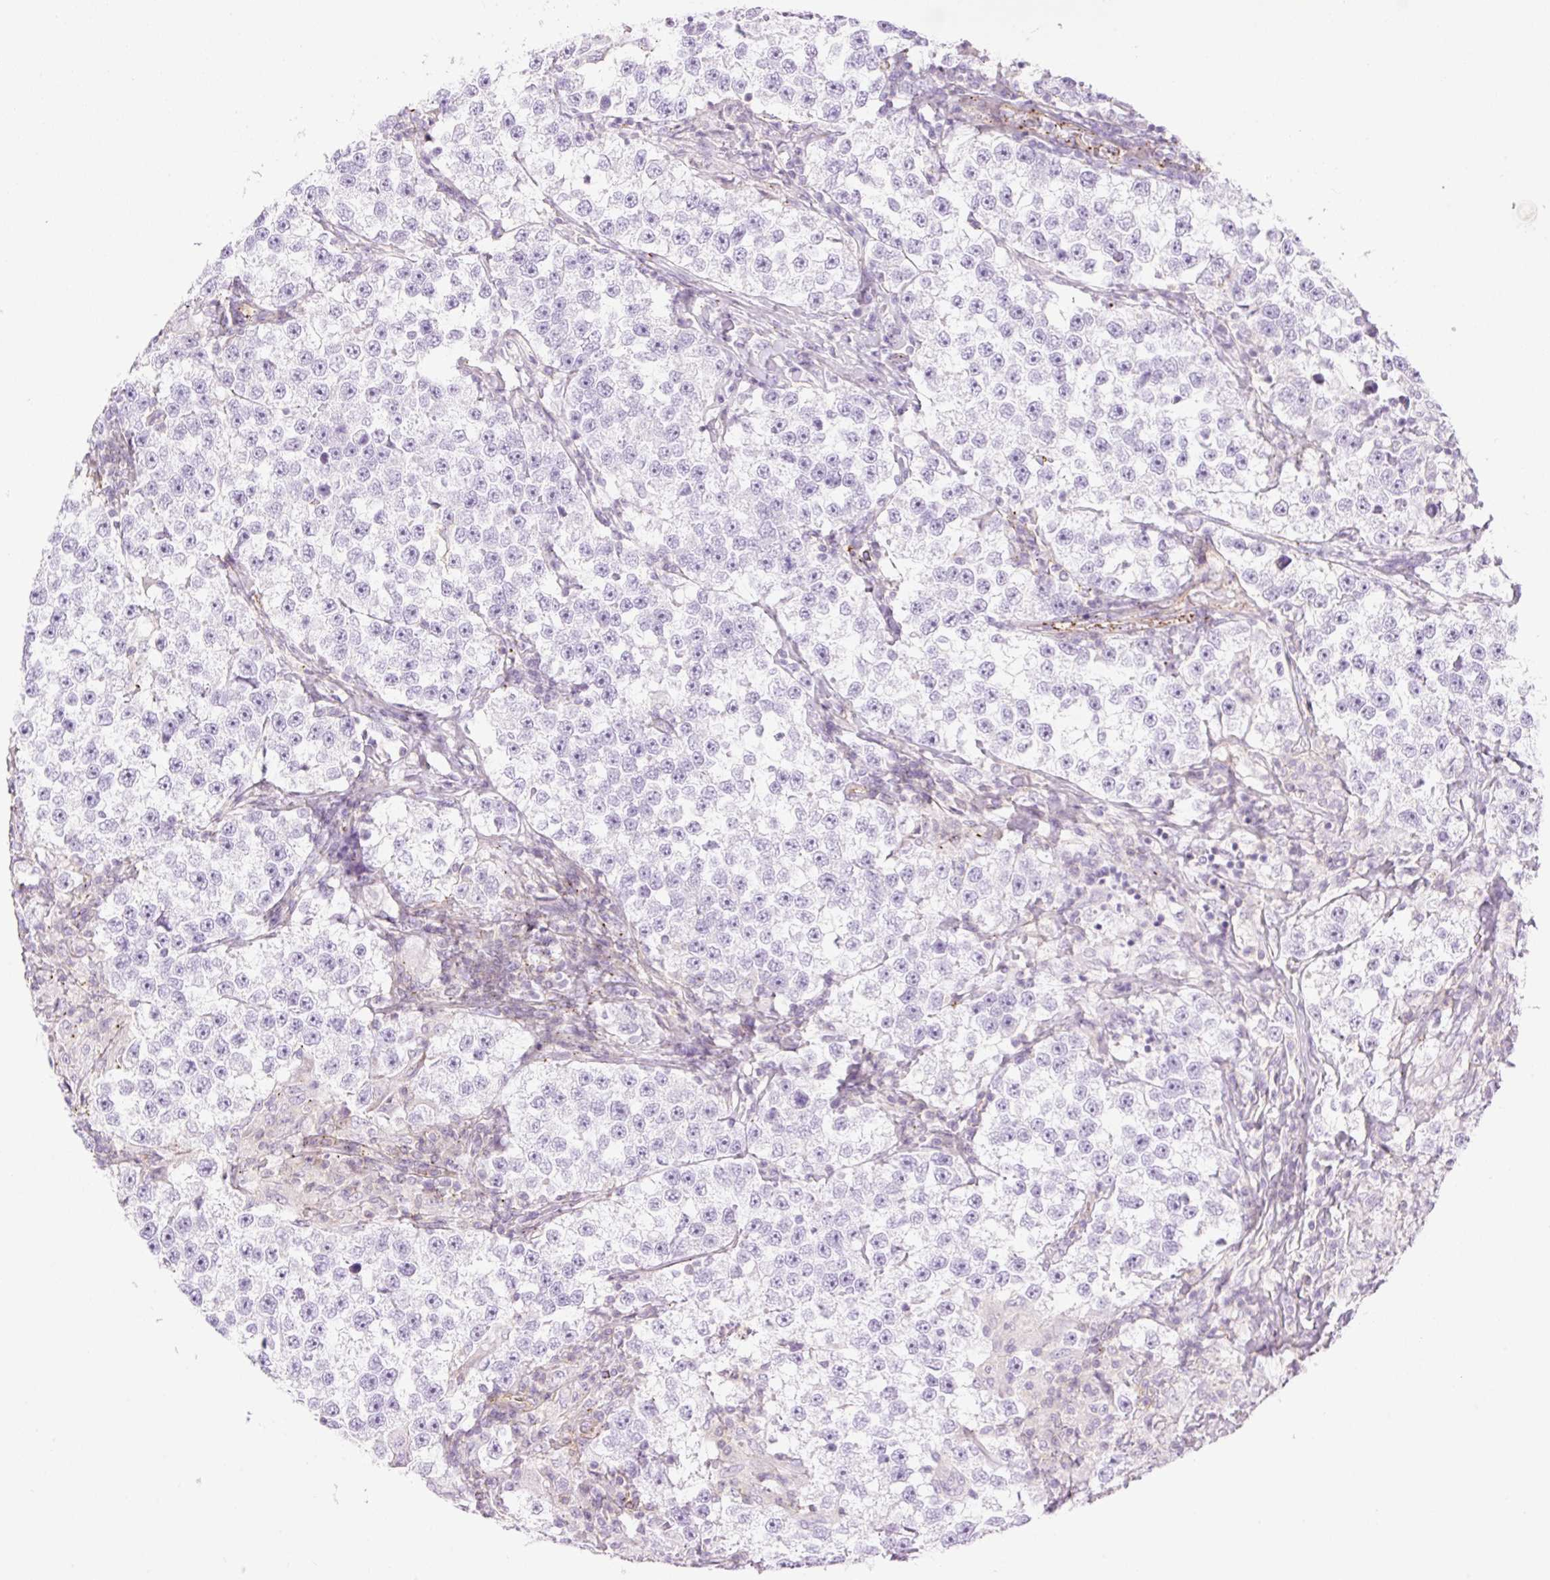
{"staining": {"intensity": "negative", "quantity": "none", "location": "none"}, "tissue": "testis cancer", "cell_type": "Tumor cells", "image_type": "cancer", "snomed": [{"axis": "morphology", "description": "Seminoma, NOS"}, {"axis": "topography", "description": "Testis"}], "caption": "Histopathology image shows no protein staining in tumor cells of seminoma (testis) tissue. Brightfield microscopy of immunohistochemistry (IHC) stained with DAB (3,3'-diaminobenzidine) (brown) and hematoxylin (blue), captured at high magnification.", "gene": "EHD3", "patient": {"sex": "male", "age": 46}}